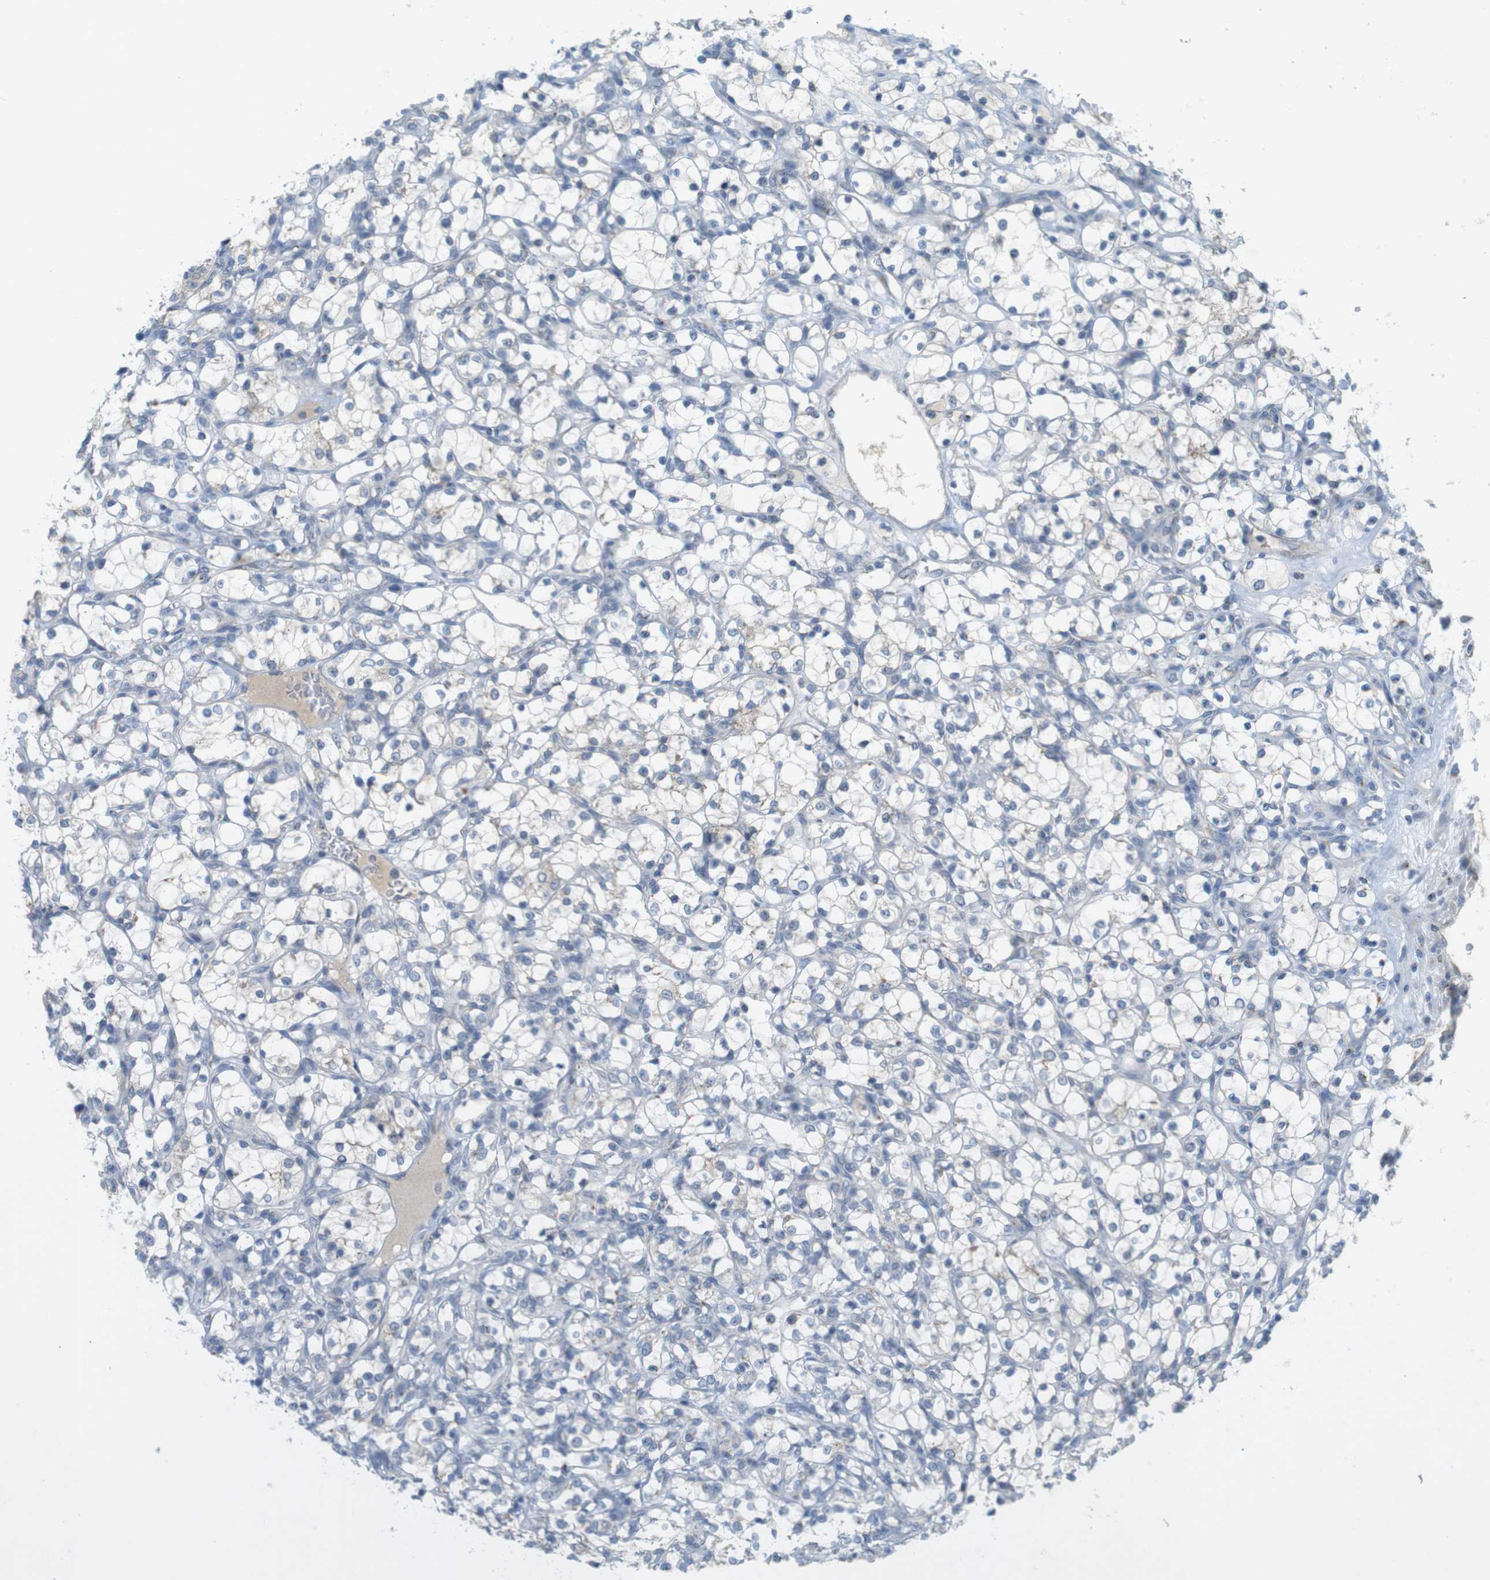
{"staining": {"intensity": "negative", "quantity": "none", "location": "none"}, "tissue": "renal cancer", "cell_type": "Tumor cells", "image_type": "cancer", "snomed": [{"axis": "morphology", "description": "Adenocarcinoma, NOS"}, {"axis": "topography", "description": "Kidney"}], "caption": "Tumor cells show no significant protein expression in renal cancer (adenocarcinoma). (Brightfield microscopy of DAB immunohistochemistry at high magnification).", "gene": "YIPF3", "patient": {"sex": "female", "age": 69}}